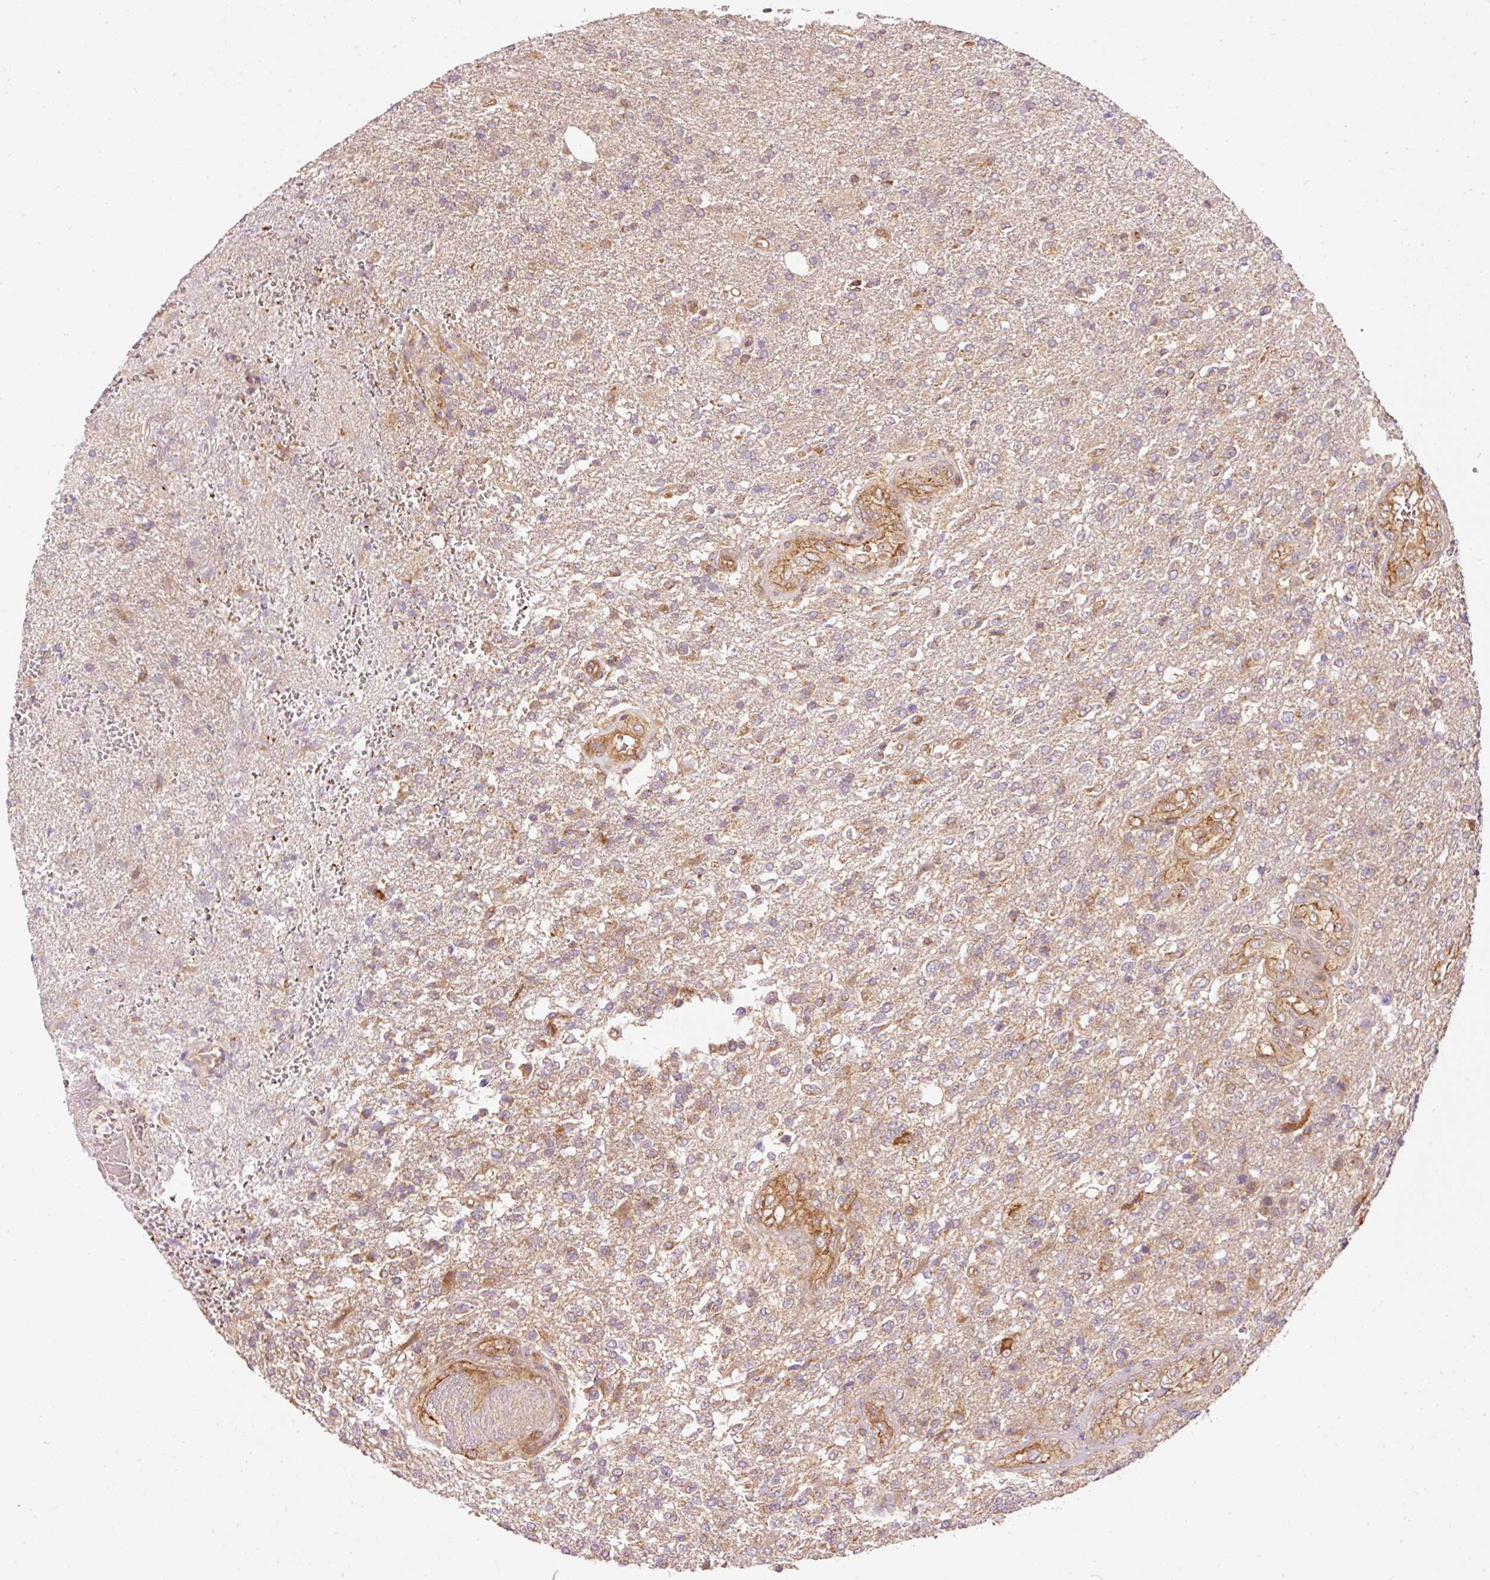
{"staining": {"intensity": "weak", "quantity": "25%-75%", "location": "cytoplasmic/membranous"}, "tissue": "glioma", "cell_type": "Tumor cells", "image_type": "cancer", "snomed": [{"axis": "morphology", "description": "Glioma, malignant, High grade"}, {"axis": "topography", "description": "Brain"}], "caption": "Immunohistochemical staining of human glioma shows weak cytoplasmic/membranous protein expression in approximately 25%-75% of tumor cells.", "gene": "ADCY4", "patient": {"sex": "male", "age": 56}}